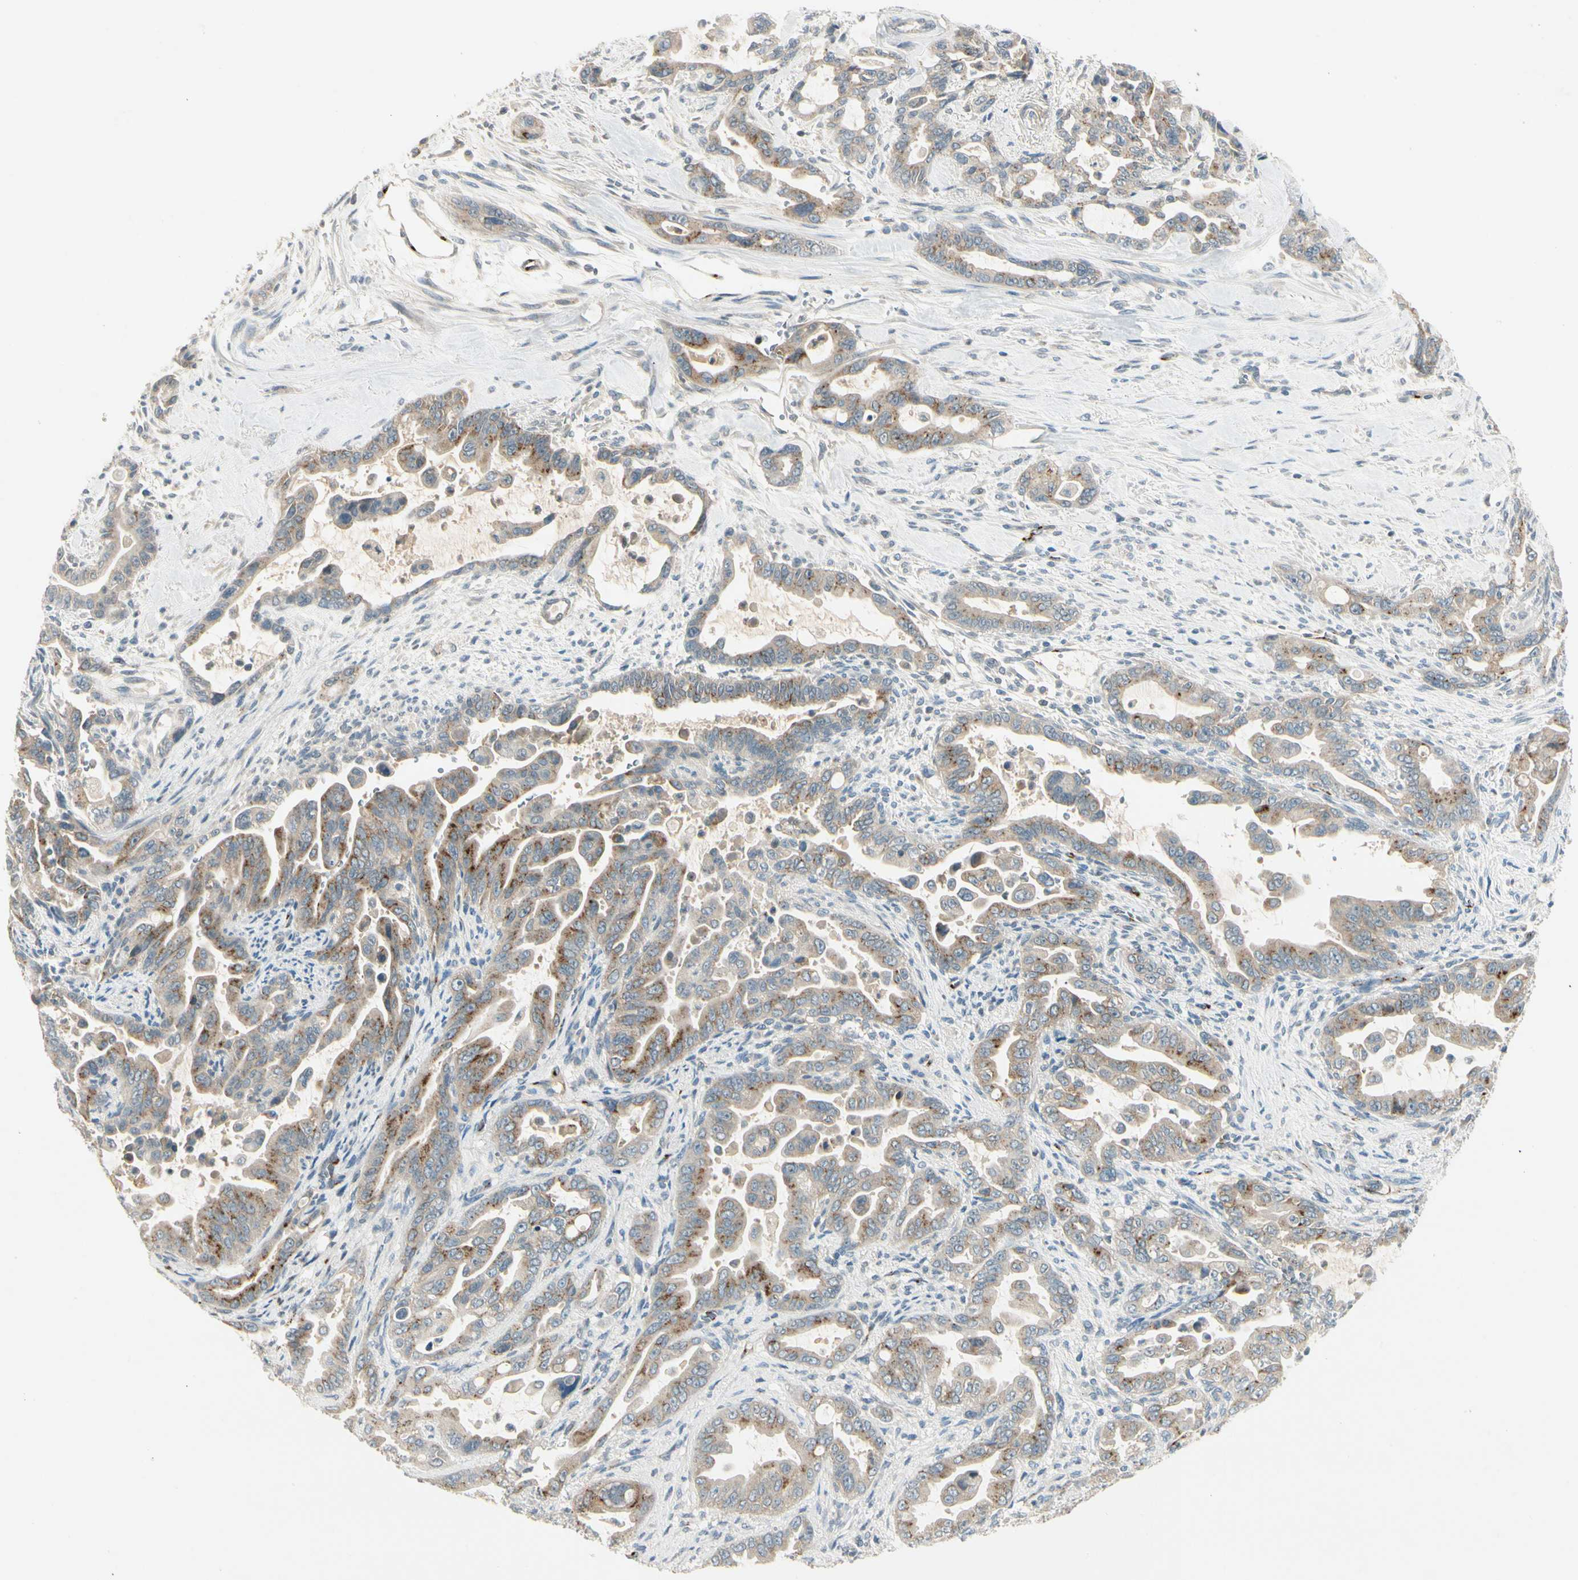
{"staining": {"intensity": "moderate", "quantity": "25%-75%", "location": "cytoplasmic/membranous"}, "tissue": "pancreatic cancer", "cell_type": "Tumor cells", "image_type": "cancer", "snomed": [{"axis": "morphology", "description": "Adenocarcinoma, NOS"}, {"axis": "topography", "description": "Pancreas"}], "caption": "An immunohistochemistry (IHC) photomicrograph of tumor tissue is shown. Protein staining in brown labels moderate cytoplasmic/membranous positivity in pancreatic cancer (adenocarcinoma) within tumor cells.", "gene": "MANSC1", "patient": {"sex": "male", "age": 70}}